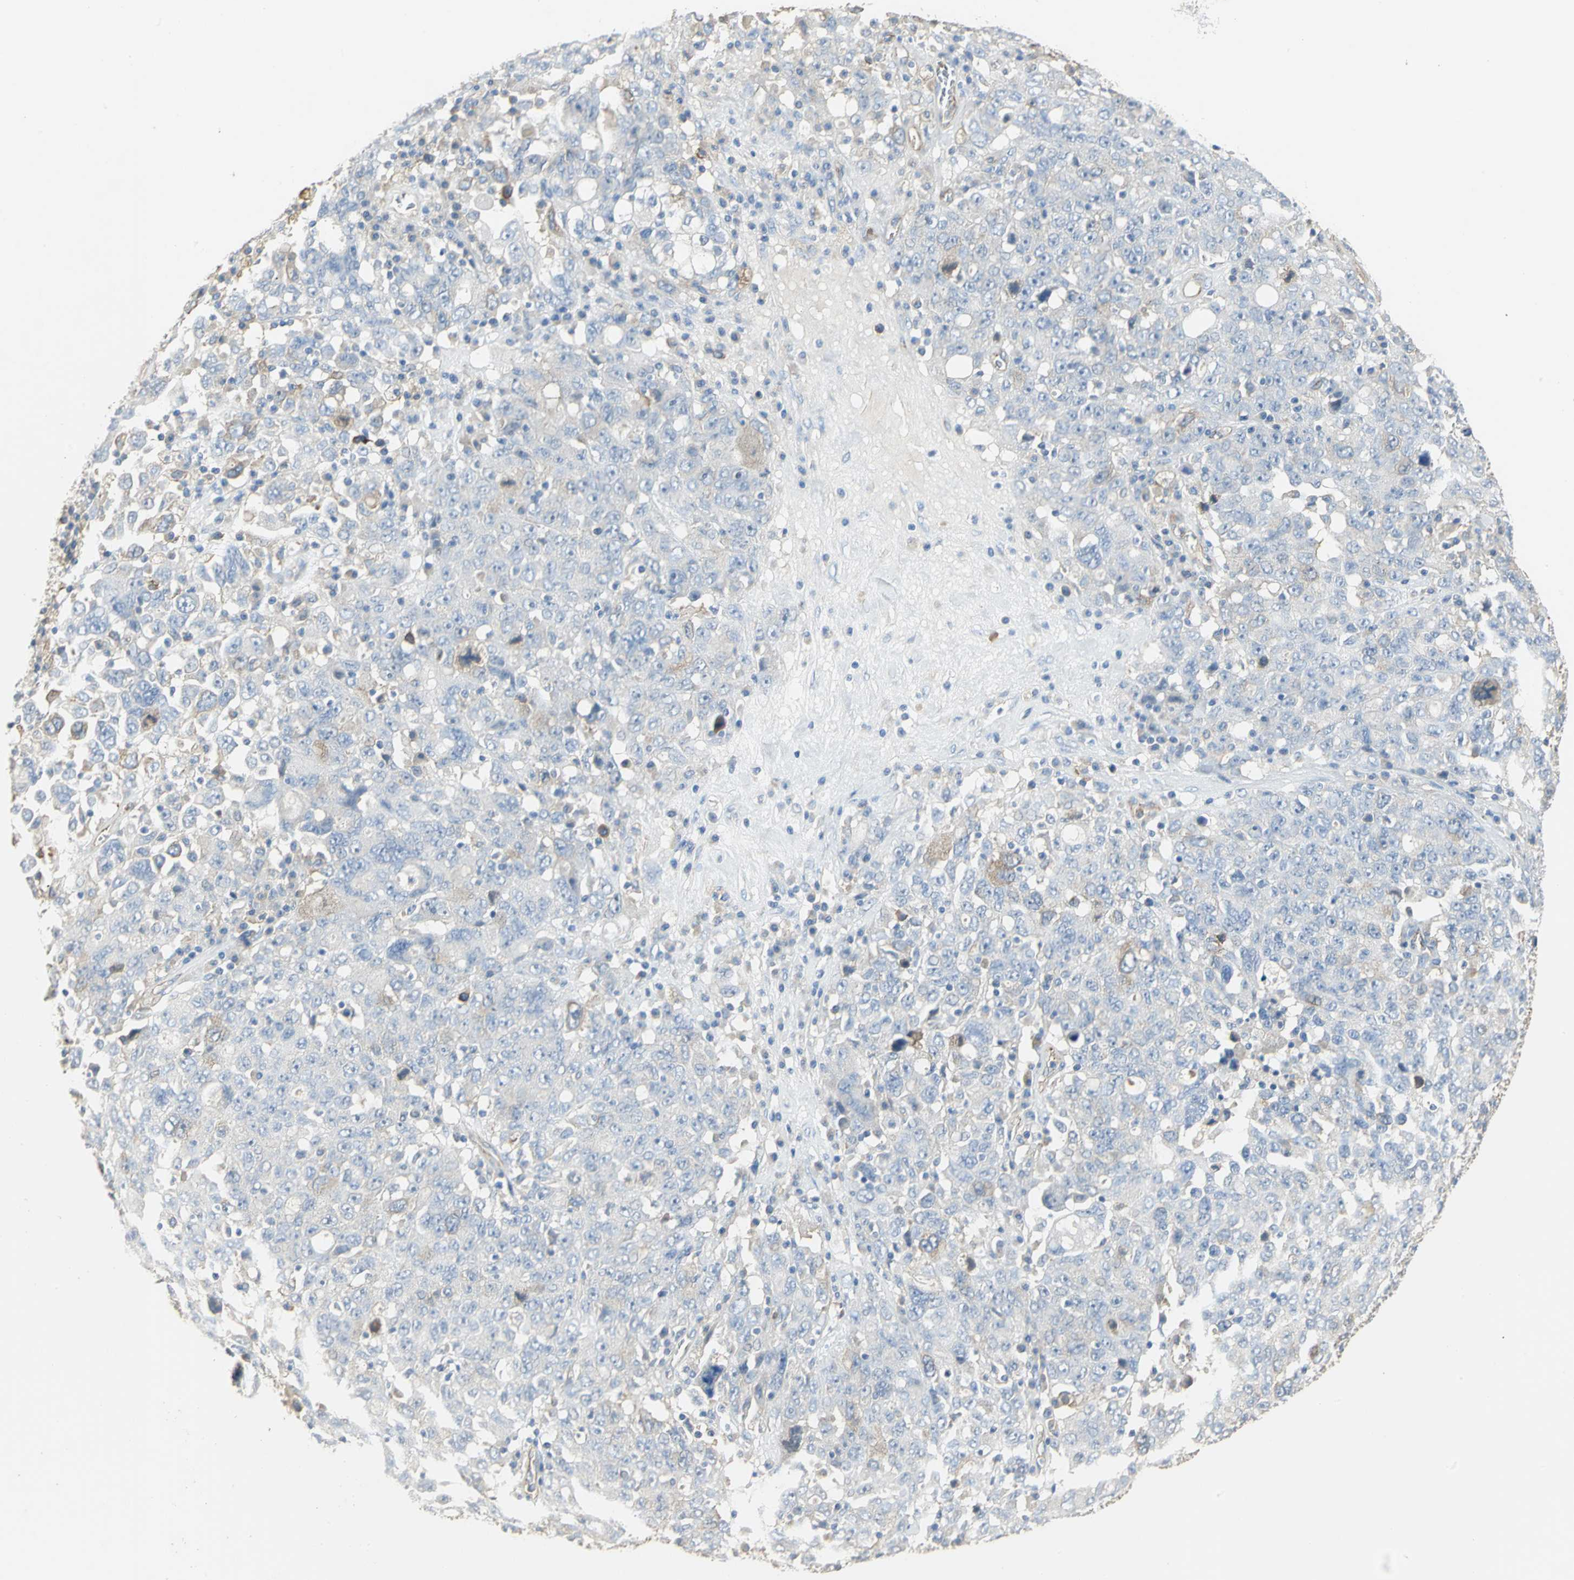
{"staining": {"intensity": "moderate", "quantity": "<25%", "location": "cytoplasmic/membranous"}, "tissue": "ovarian cancer", "cell_type": "Tumor cells", "image_type": "cancer", "snomed": [{"axis": "morphology", "description": "Carcinoma, endometroid"}, {"axis": "topography", "description": "Ovary"}], "caption": "Immunohistochemistry (DAB (3,3'-diaminobenzidine)) staining of ovarian cancer displays moderate cytoplasmic/membranous protein expression in about <25% of tumor cells. The staining was performed using DAB, with brown indicating positive protein expression. Nuclei are stained blue with hematoxylin.", "gene": "DLGAP5", "patient": {"sex": "female", "age": 62}}